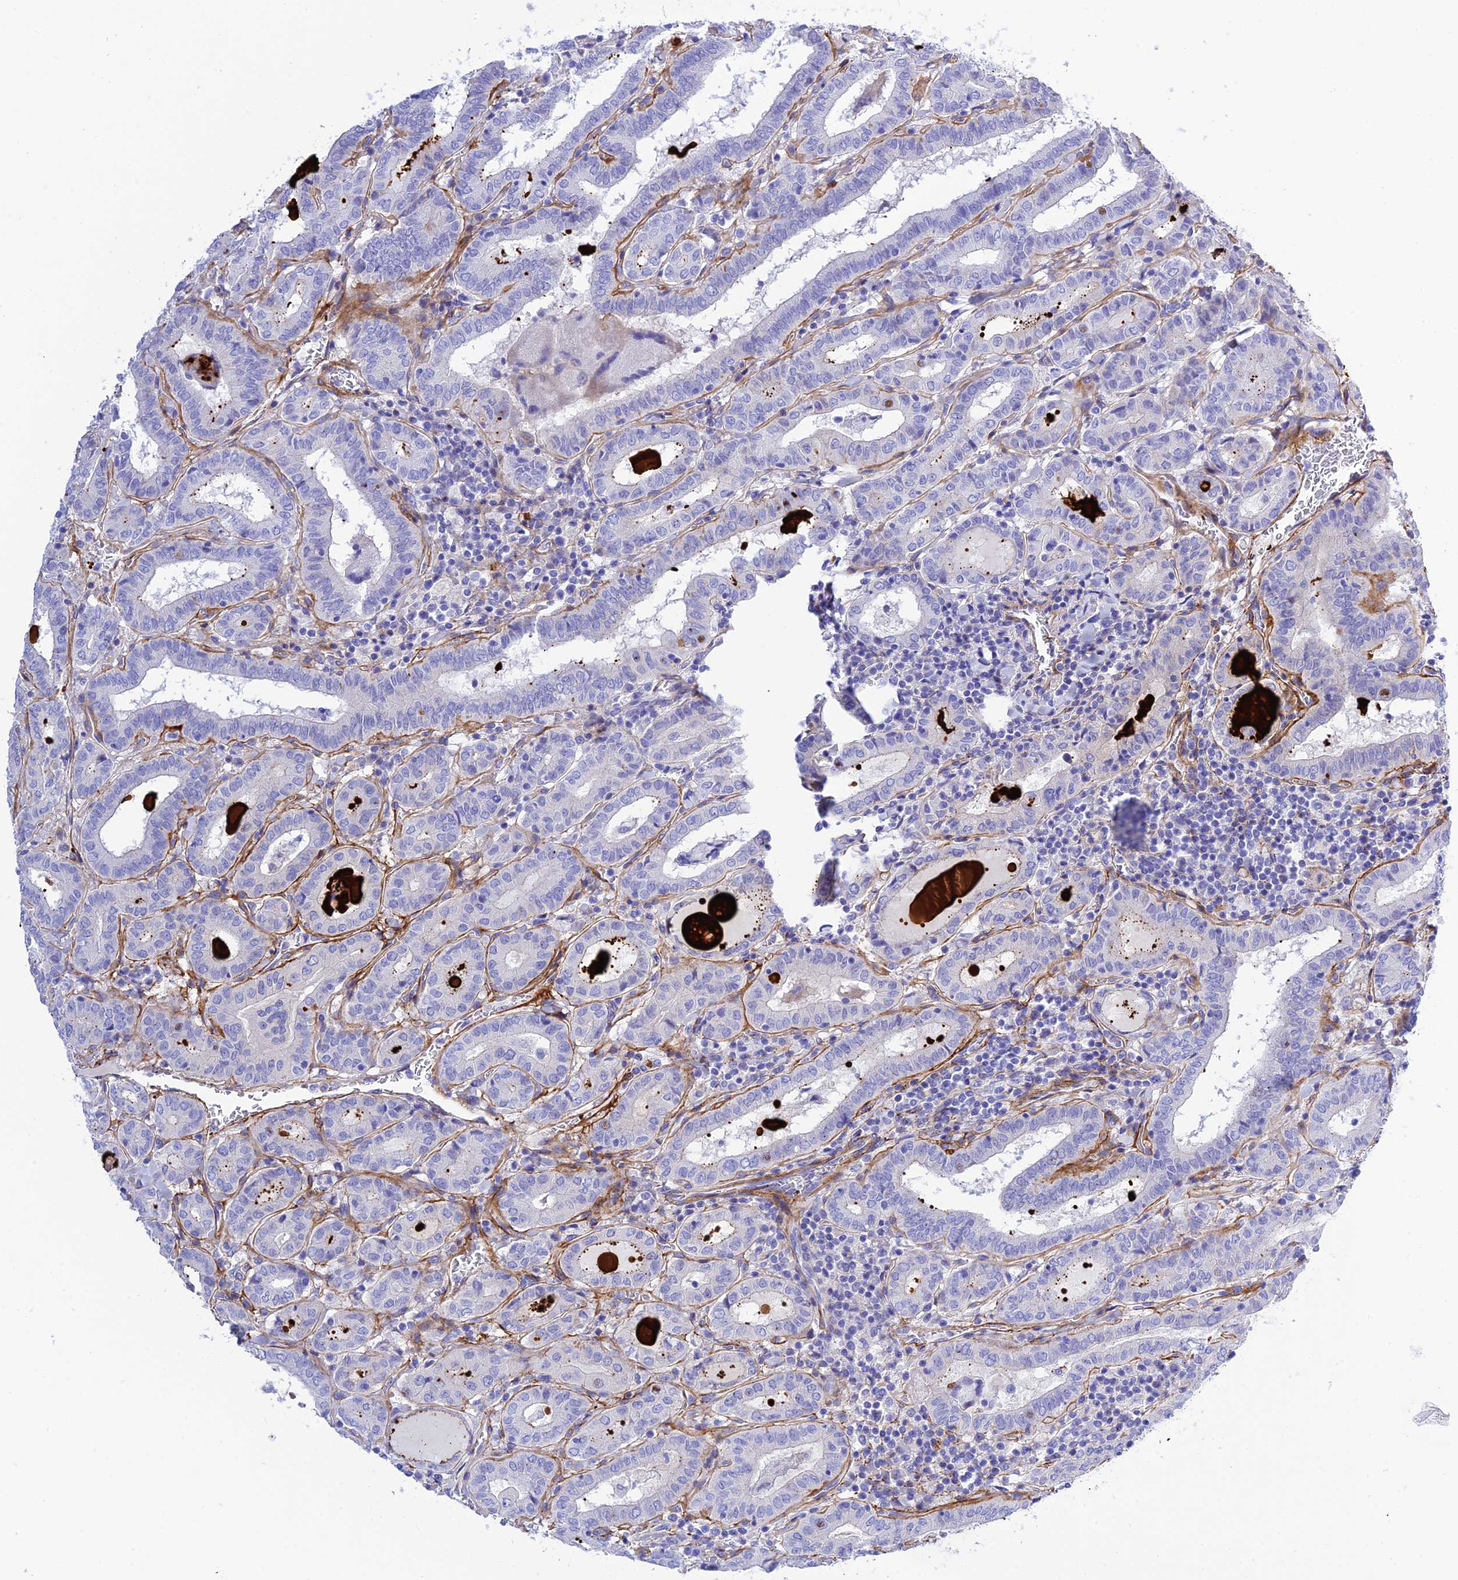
{"staining": {"intensity": "negative", "quantity": "none", "location": "none"}, "tissue": "thyroid cancer", "cell_type": "Tumor cells", "image_type": "cancer", "snomed": [{"axis": "morphology", "description": "Papillary adenocarcinoma, NOS"}, {"axis": "topography", "description": "Thyroid gland"}], "caption": "DAB (3,3'-diaminobenzidine) immunohistochemical staining of thyroid papillary adenocarcinoma displays no significant positivity in tumor cells.", "gene": "FRA10AC1", "patient": {"sex": "female", "age": 72}}